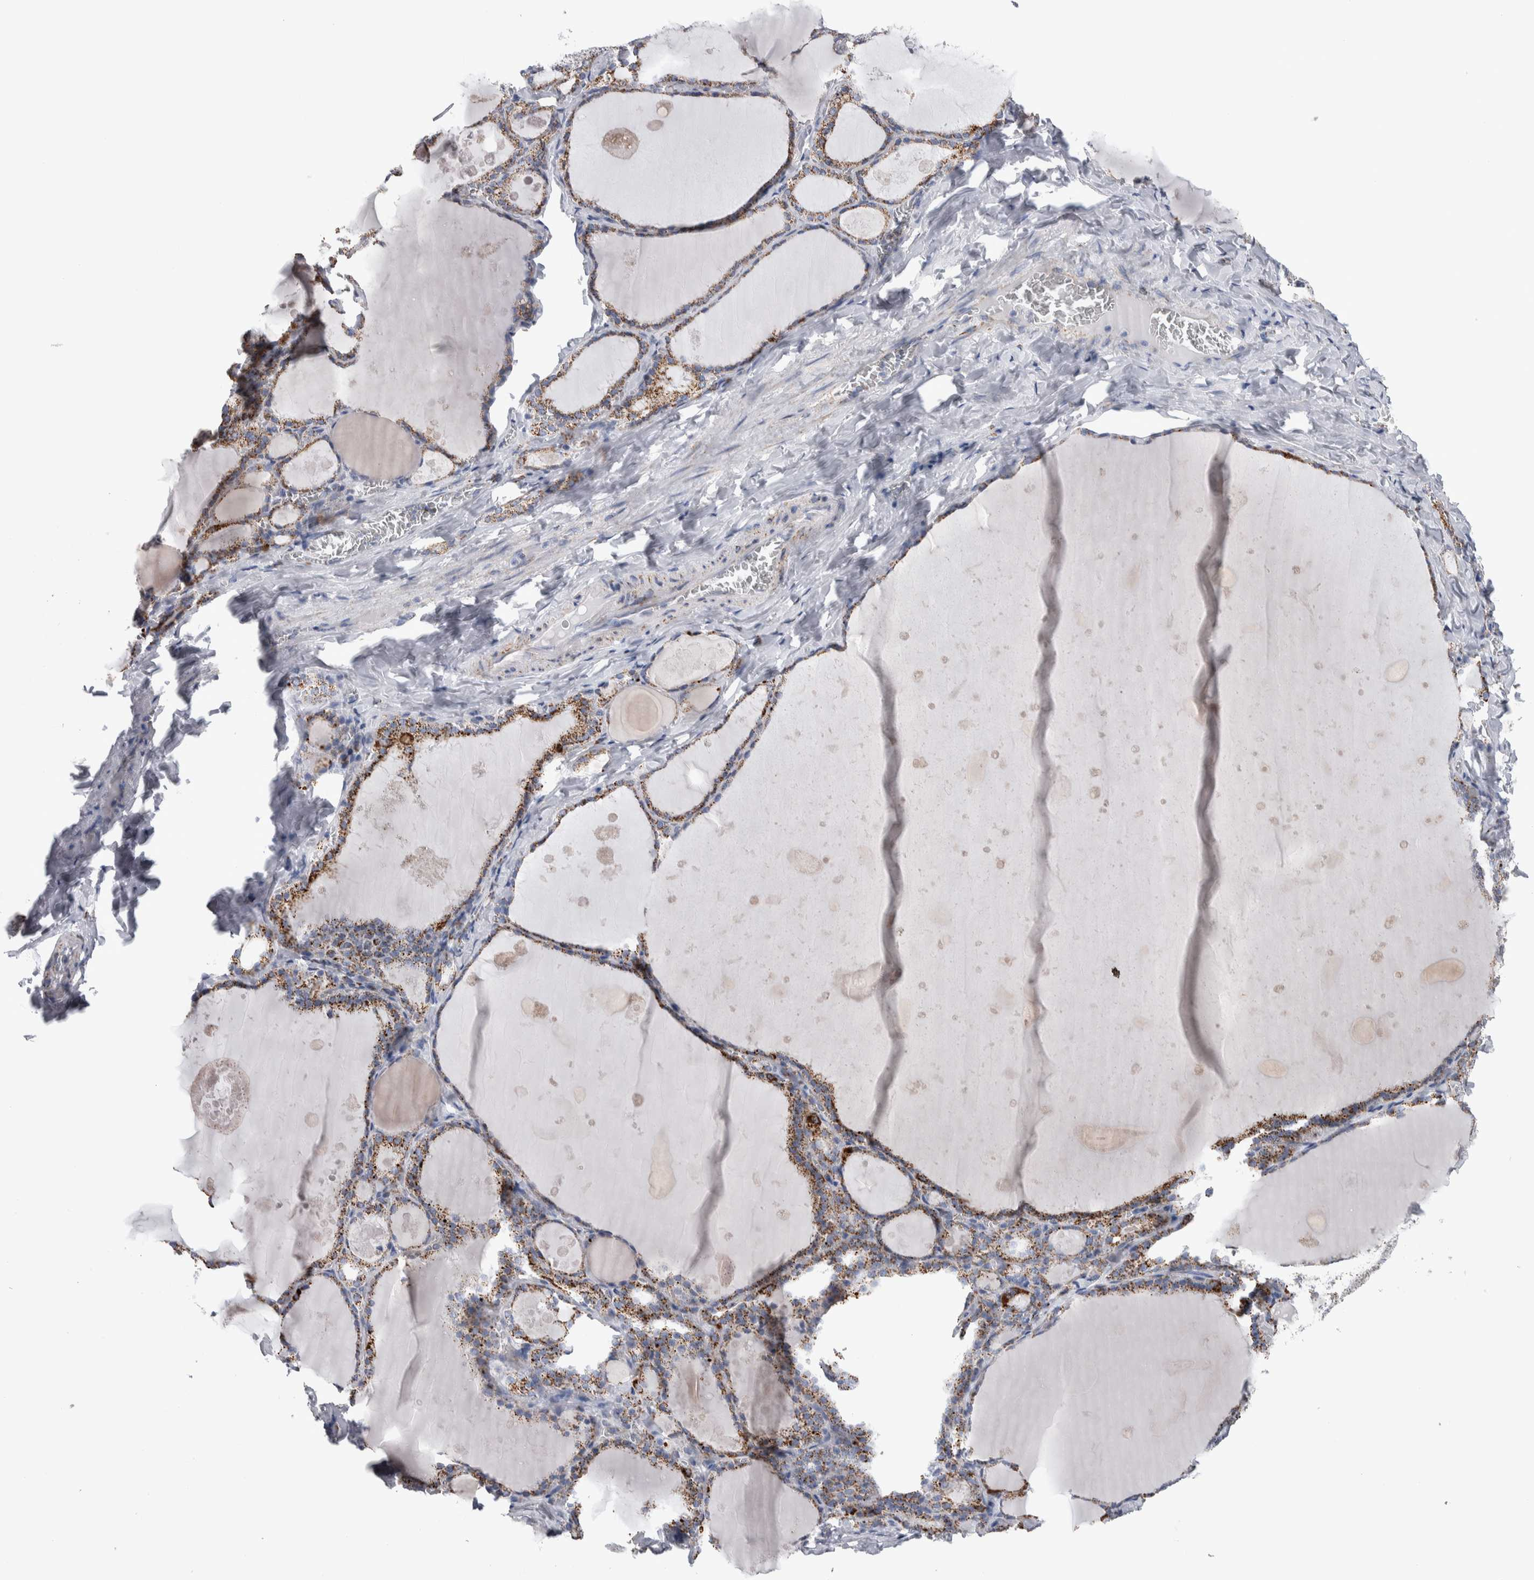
{"staining": {"intensity": "moderate", "quantity": ">75%", "location": "cytoplasmic/membranous"}, "tissue": "thyroid gland", "cell_type": "Glandular cells", "image_type": "normal", "snomed": [{"axis": "morphology", "description": "Normal tissue, NOS"}, {"axis": "topography", "description": "Thyroid gland"}], "caption": "Approximately >75% of glandular cells in benign human thyroid gland reveal moderate cytoplasmic/membranous protein expression as visualized by brown immunohistochemical staining.", "gene": "ETFA", "patient": {"sex": "male", "age": 56}}